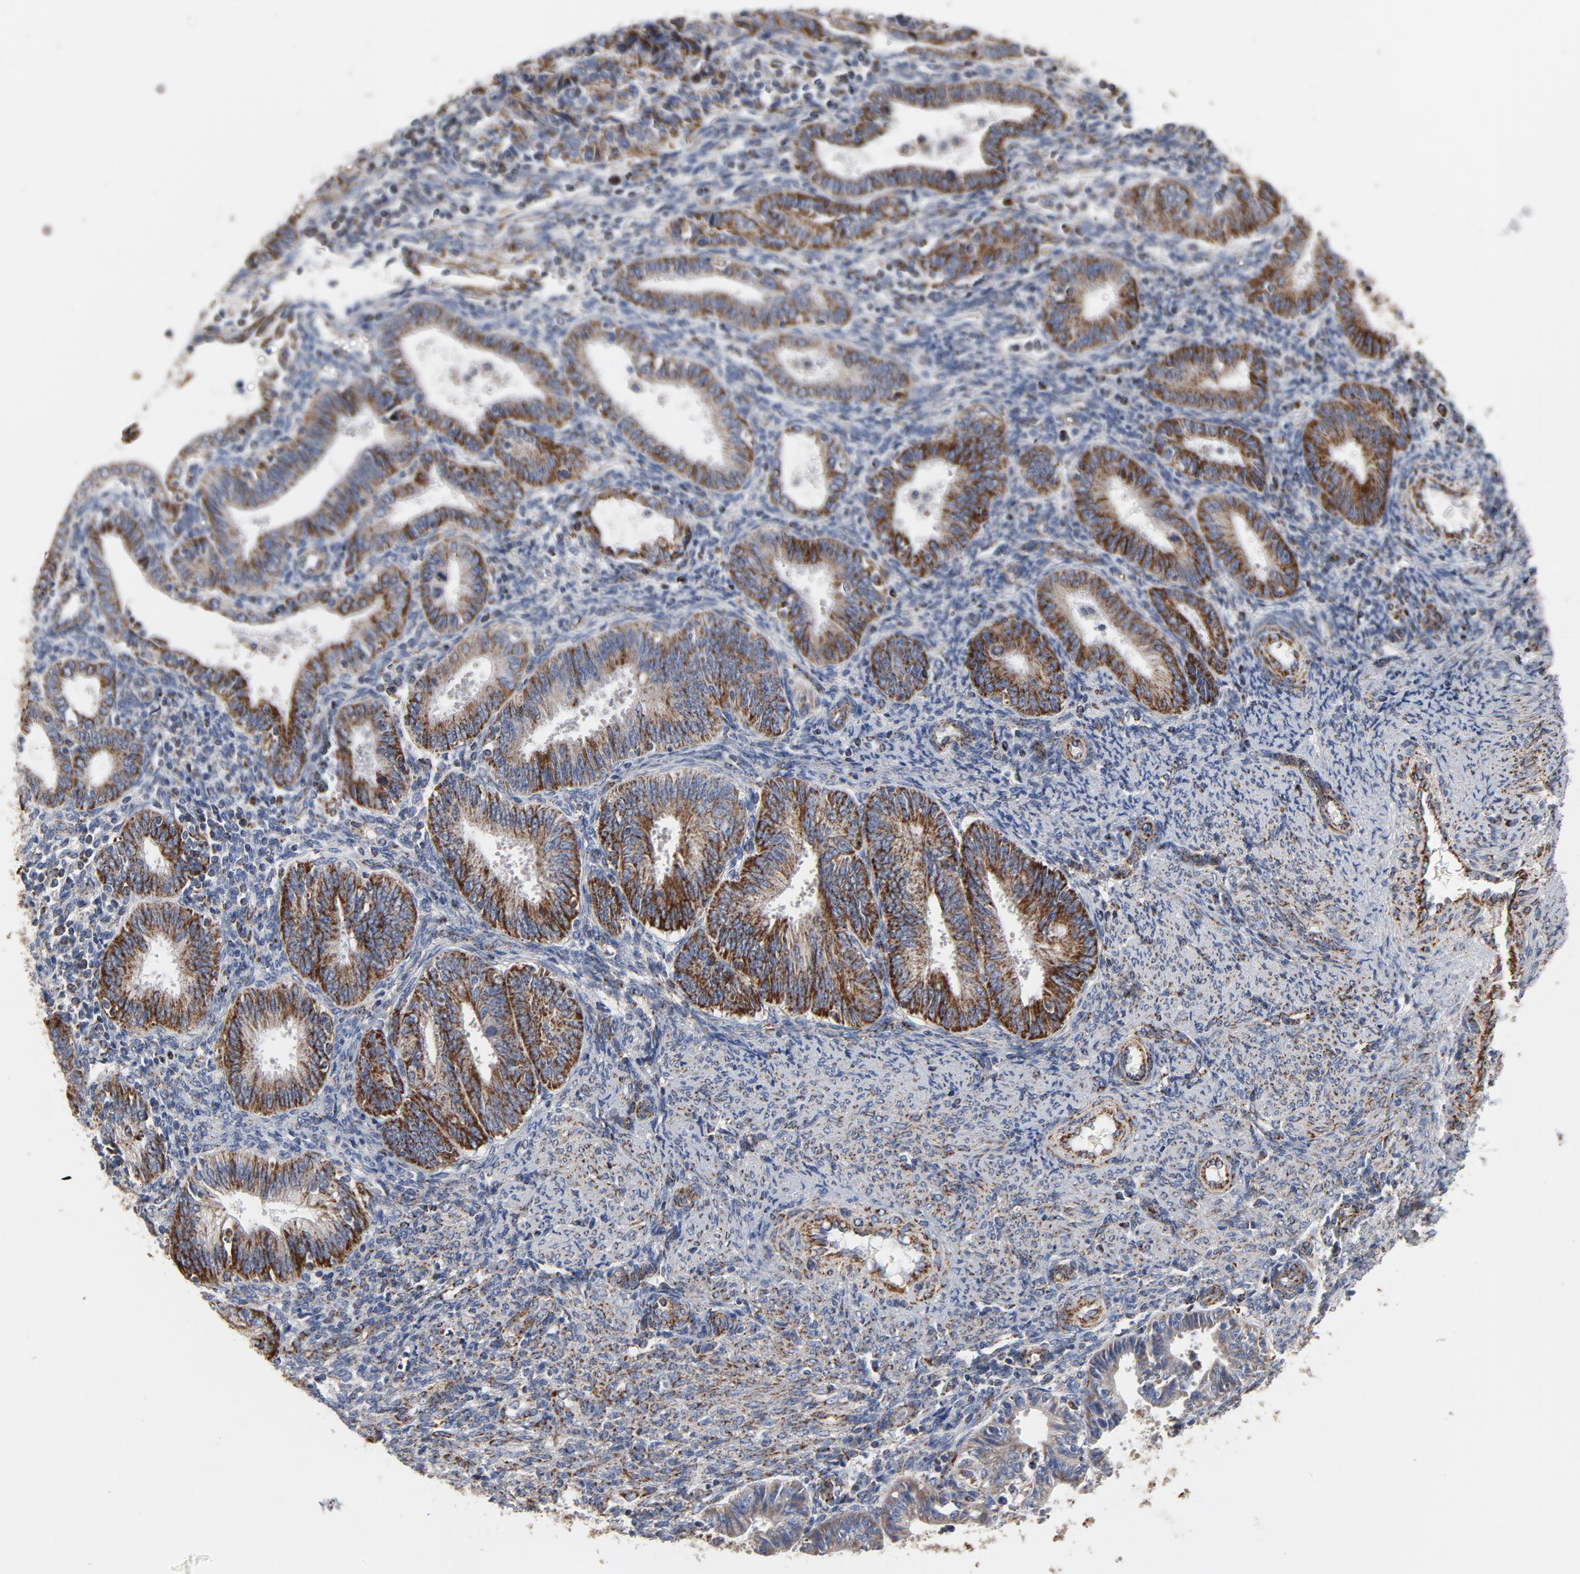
{"staining": {"intensity": "strong", "quantity": ">75%", "location": "cytoplasmic/membranous"}, "tissue": "endometrial cancer", "cell_type": "Tumor cells", "image_type": "cancer", "snomed": [{"axis": "morphology", "description": "Adenocarcinoma, NOS"}, {"axis": "topography", "description": "Endometrium"}], "caption": "IHC of human endometrial cancer demonstrates high levels of strong cytoplasmic/membranous positivity in approximately >75% of tumor cells.", "gene": "NDUFV2", "patient": {"sex": "female", "age": 42}}